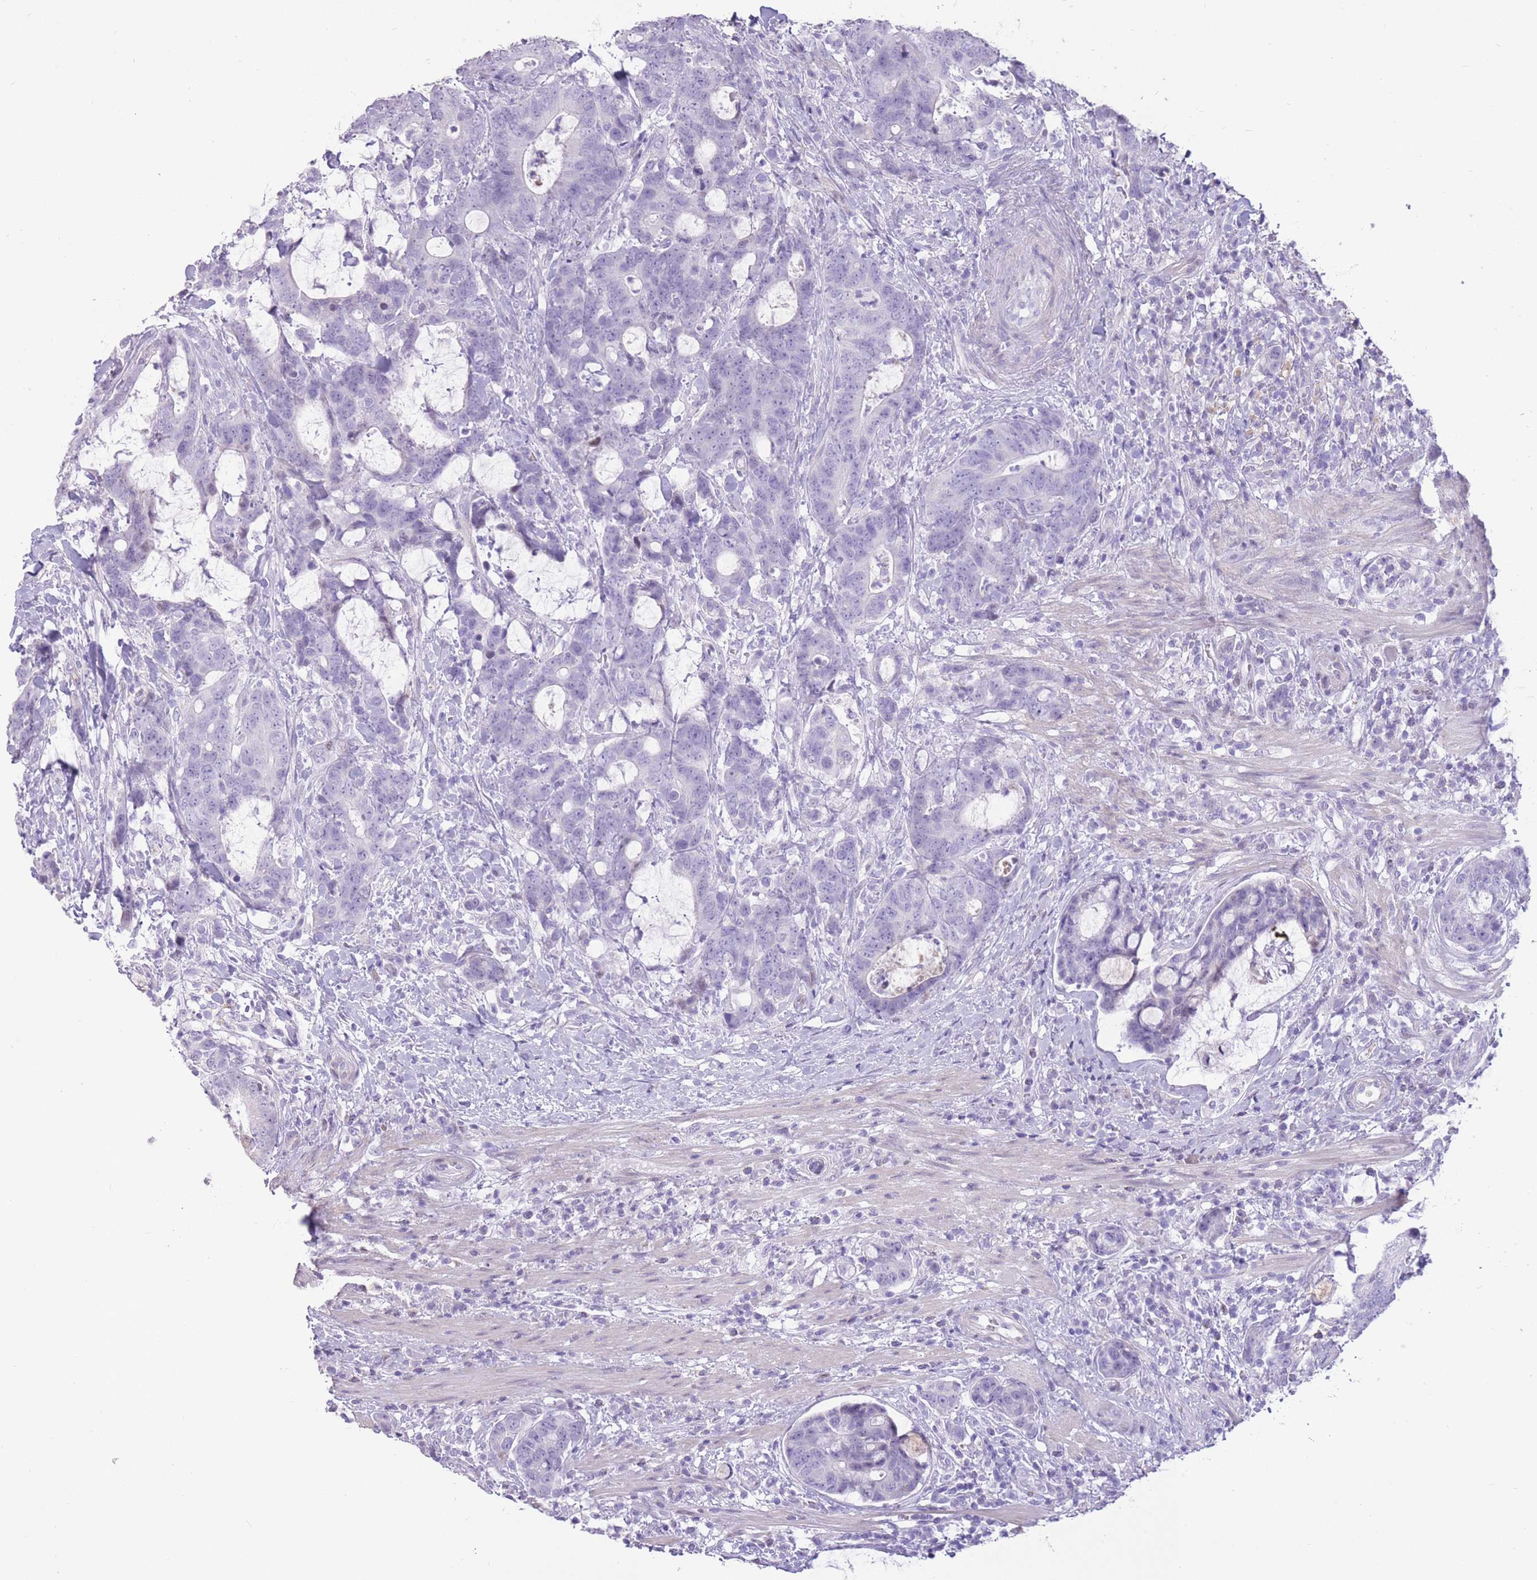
{"staining": {"intensity": "negative", "quantity": "none", "location": "none"}, "tissue": "colorectal cancer", "cell_type": "Tumor cells", "image_type": "cancer", "snomed": [{"axis": "morphology", "description": "Adenocarcinoma, NOS"}, {"axis": "topography", "description": "Colon"}], "caption": "The image exhibits no significant expression in tumor cells of colorectal adenocarcinoma.", "gene": "WDR70", "patient": {"sex": "female", "age": 82}}